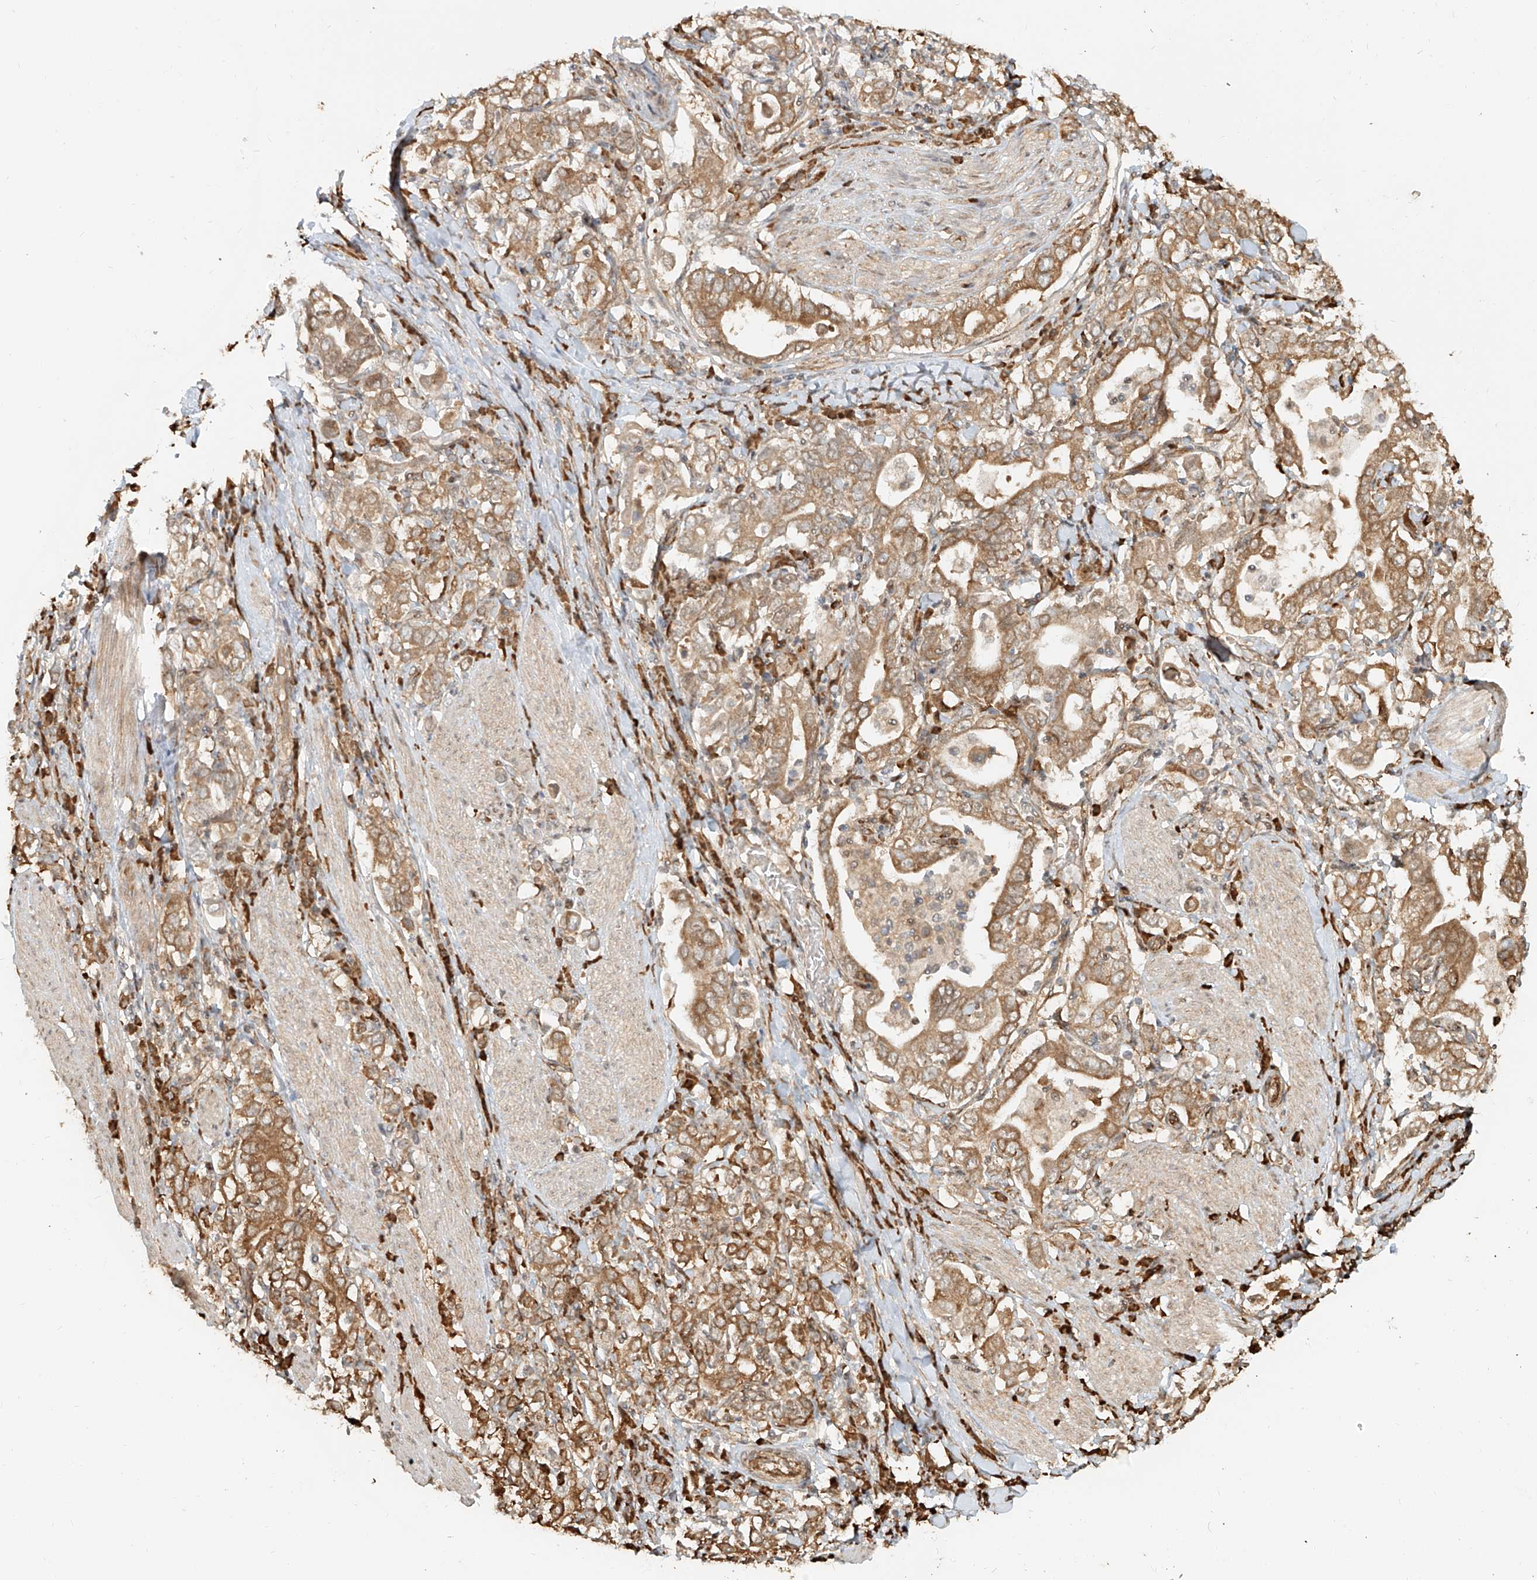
{"staining": {"intensity": "moderate", "quantity": ">75%", "location": "cytoplasmic/membranous"}, "tissue": "stomach cancer", "cell_type": "Tumor cells", "image_type": "cancer", "snomed": [{"axis": "morphology", "description": "Adenocarcinoma, NOS"}, {"axis": "topography", "description": "Stomach, upper"}], "caption": "An immunohistochemistry image of tumor tissue is shown. Protein staining in brown highlights moderate cytoplasmic/membranous positivity in stomach adenocarcinoma within tumor cells.", "gene": "UBE2K", "patient": {"sex": "male", "age": 62}}